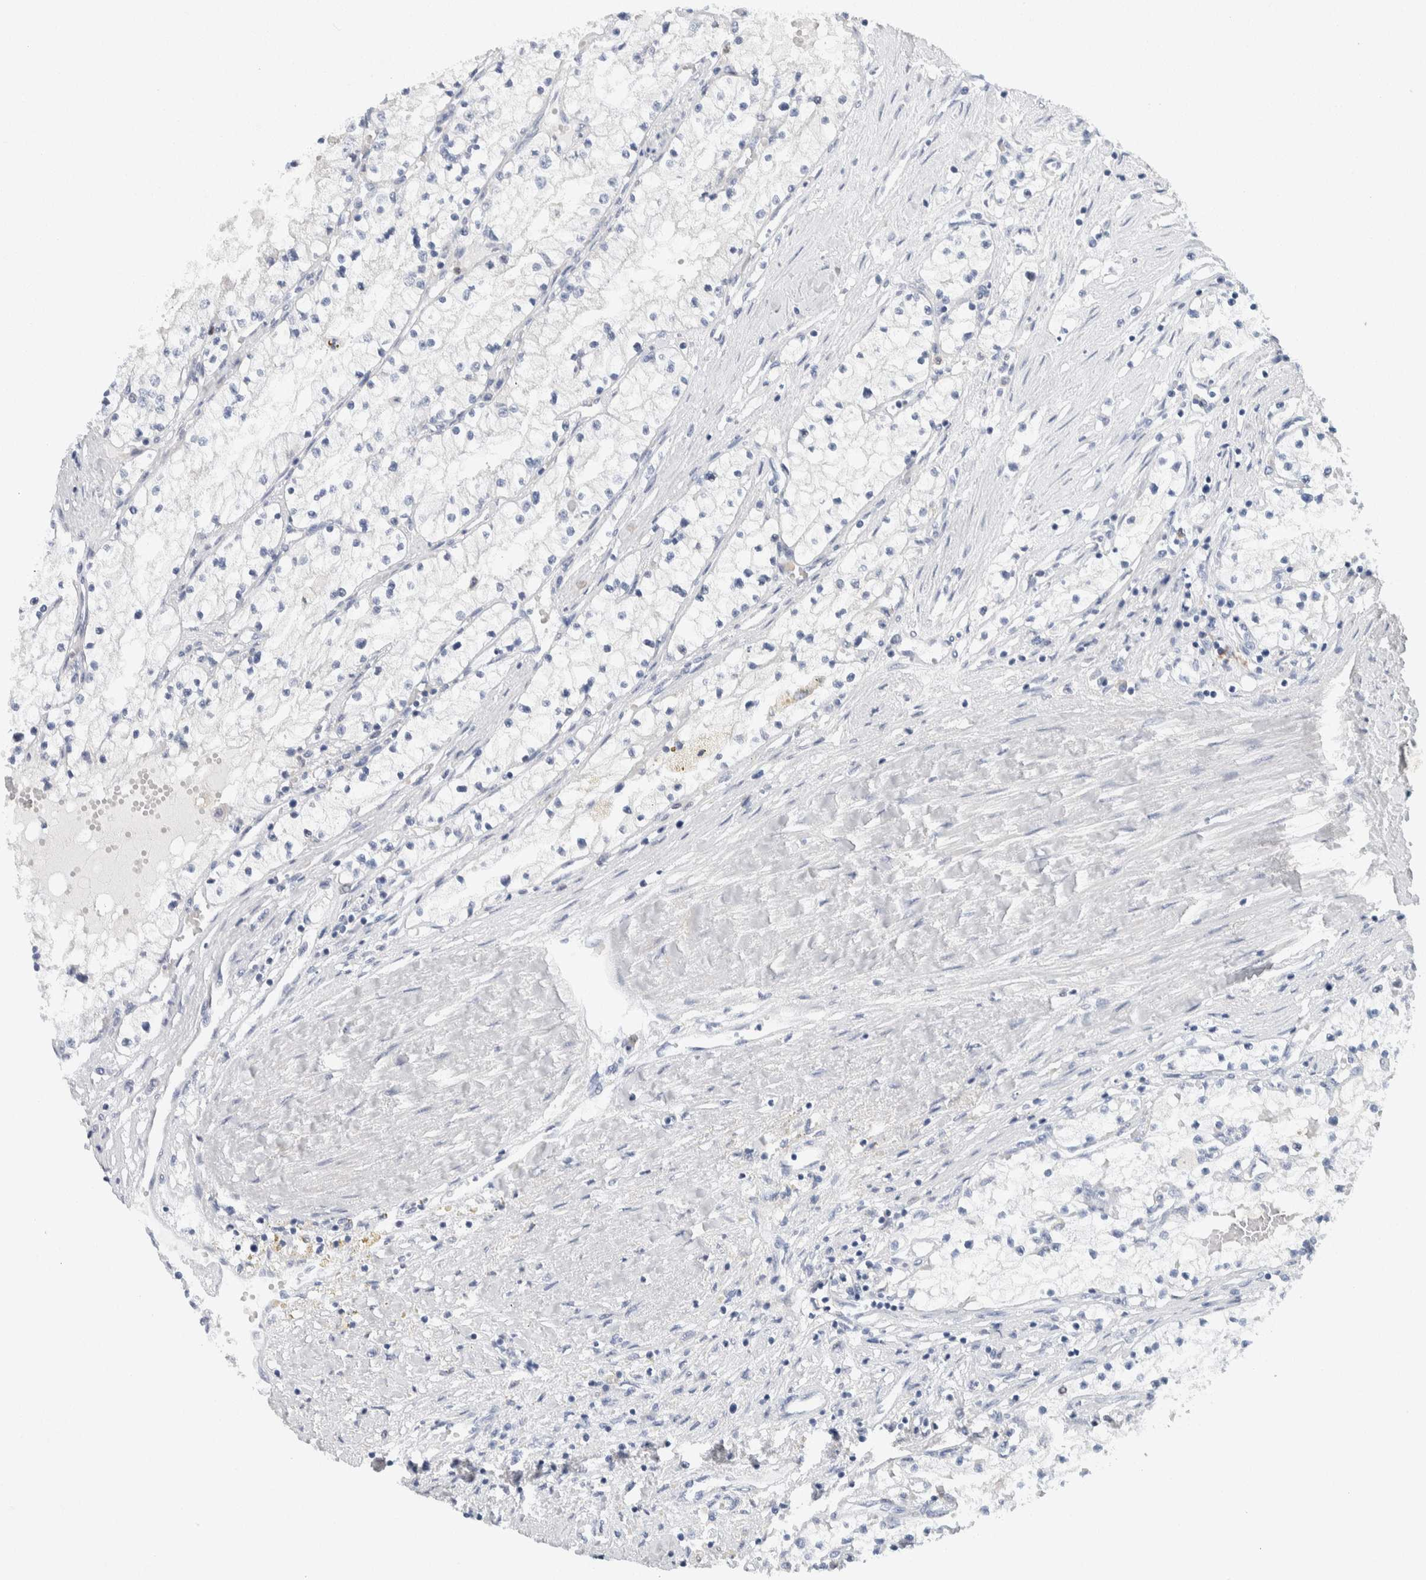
{"staining": {"intensity": "negative", "quantity": "none", "location": "none"}, "tissue": "renal cancer", "cell_type": "Tumor cells", "image_type": "cancer", "snomed": [{"axis": "morphology", "description": "Adenocarcinoma, NOS"}, {"axis": "topography", "description": "Kidney"}], "caption": "Micrograph shows no significant protein positivity in tumor cells of renal cancer (adenocarcinoma). (DAB immunohistochemistry (IHC) with hematoxylin counter stain).", "gene": "NCF2", "patient": {"sex": "male", "age": 68}}